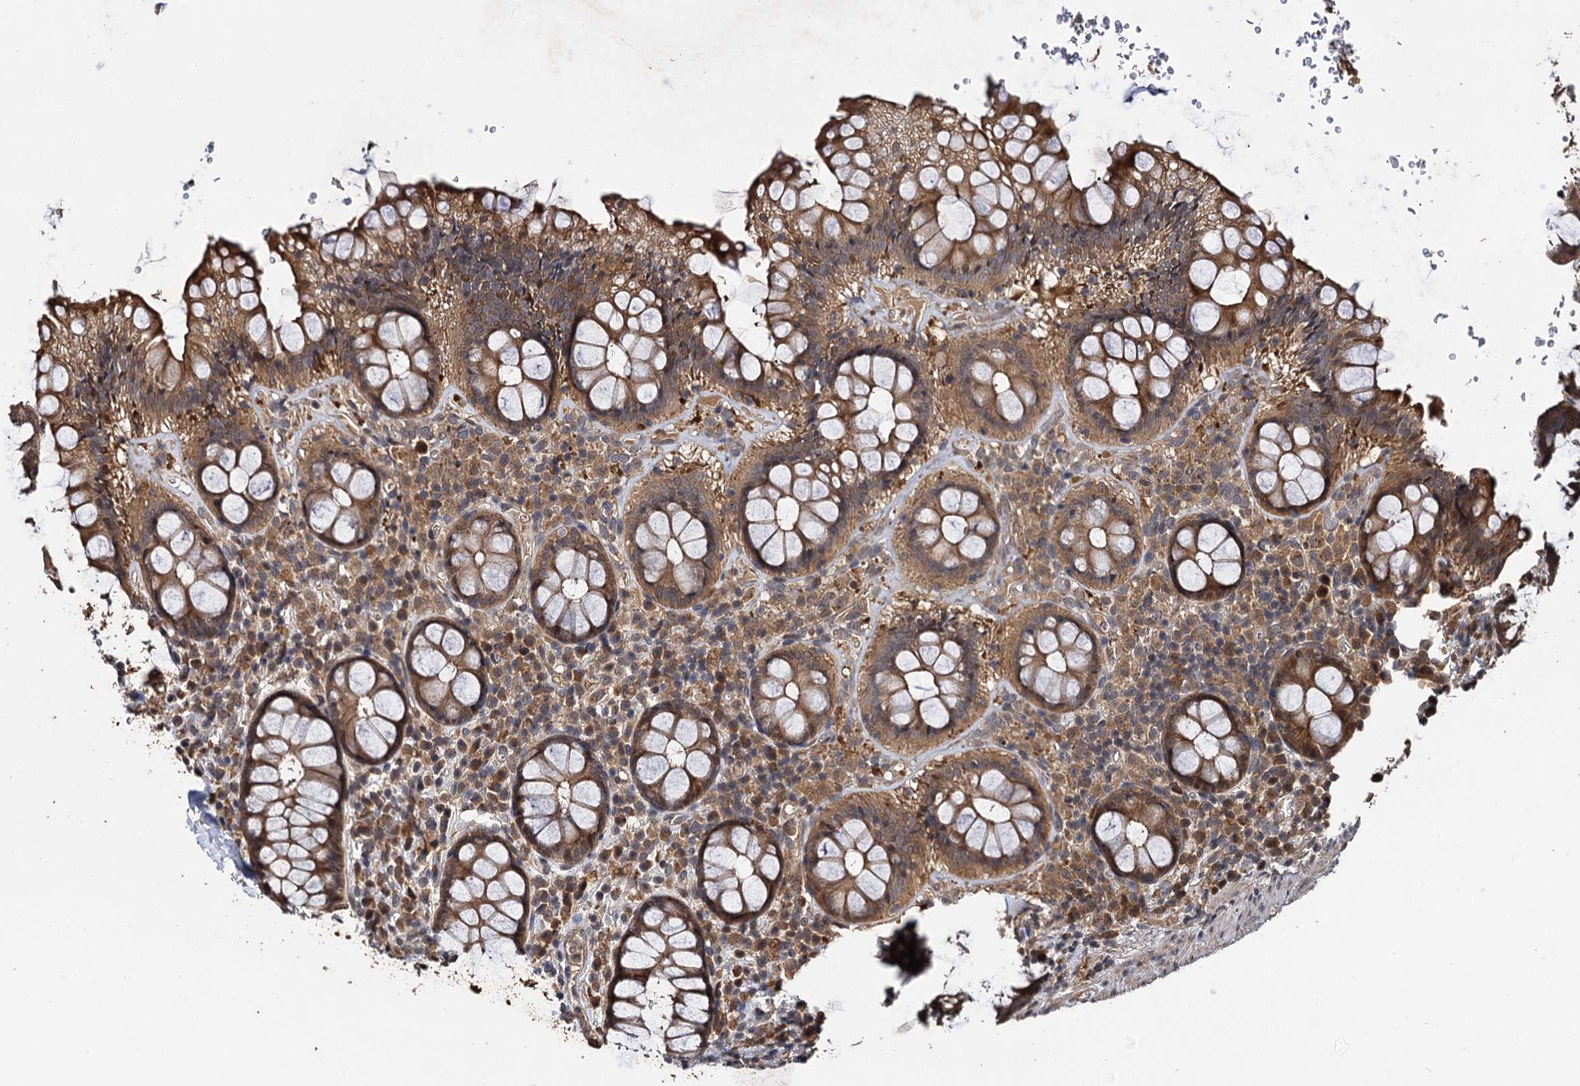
{"staining": {"intensity": "moderate", "quantity": ">75%", "location": "cytoplasmic/membranous"}, "tissue": "rectum", "cell_type": "Glandular cells", "image_type": "normal", "snomed": [{"axis": "morphology", "description": "Normal tissue, NOS"}, {"axis": "topography", "description": "Rectum"}], "caption": "High-magnification brightfield microscopy of benign rectum stained with DAB (3,3'-diaminobenzidine) (brown) and counterstained with hematoxylin (blue). glandular cells exhibit moderate cytoplasmic/membranous staining is present in about>75% of cells.", "gene": "SLC46A3", "patient": {"sex": "male", "age": 83}}